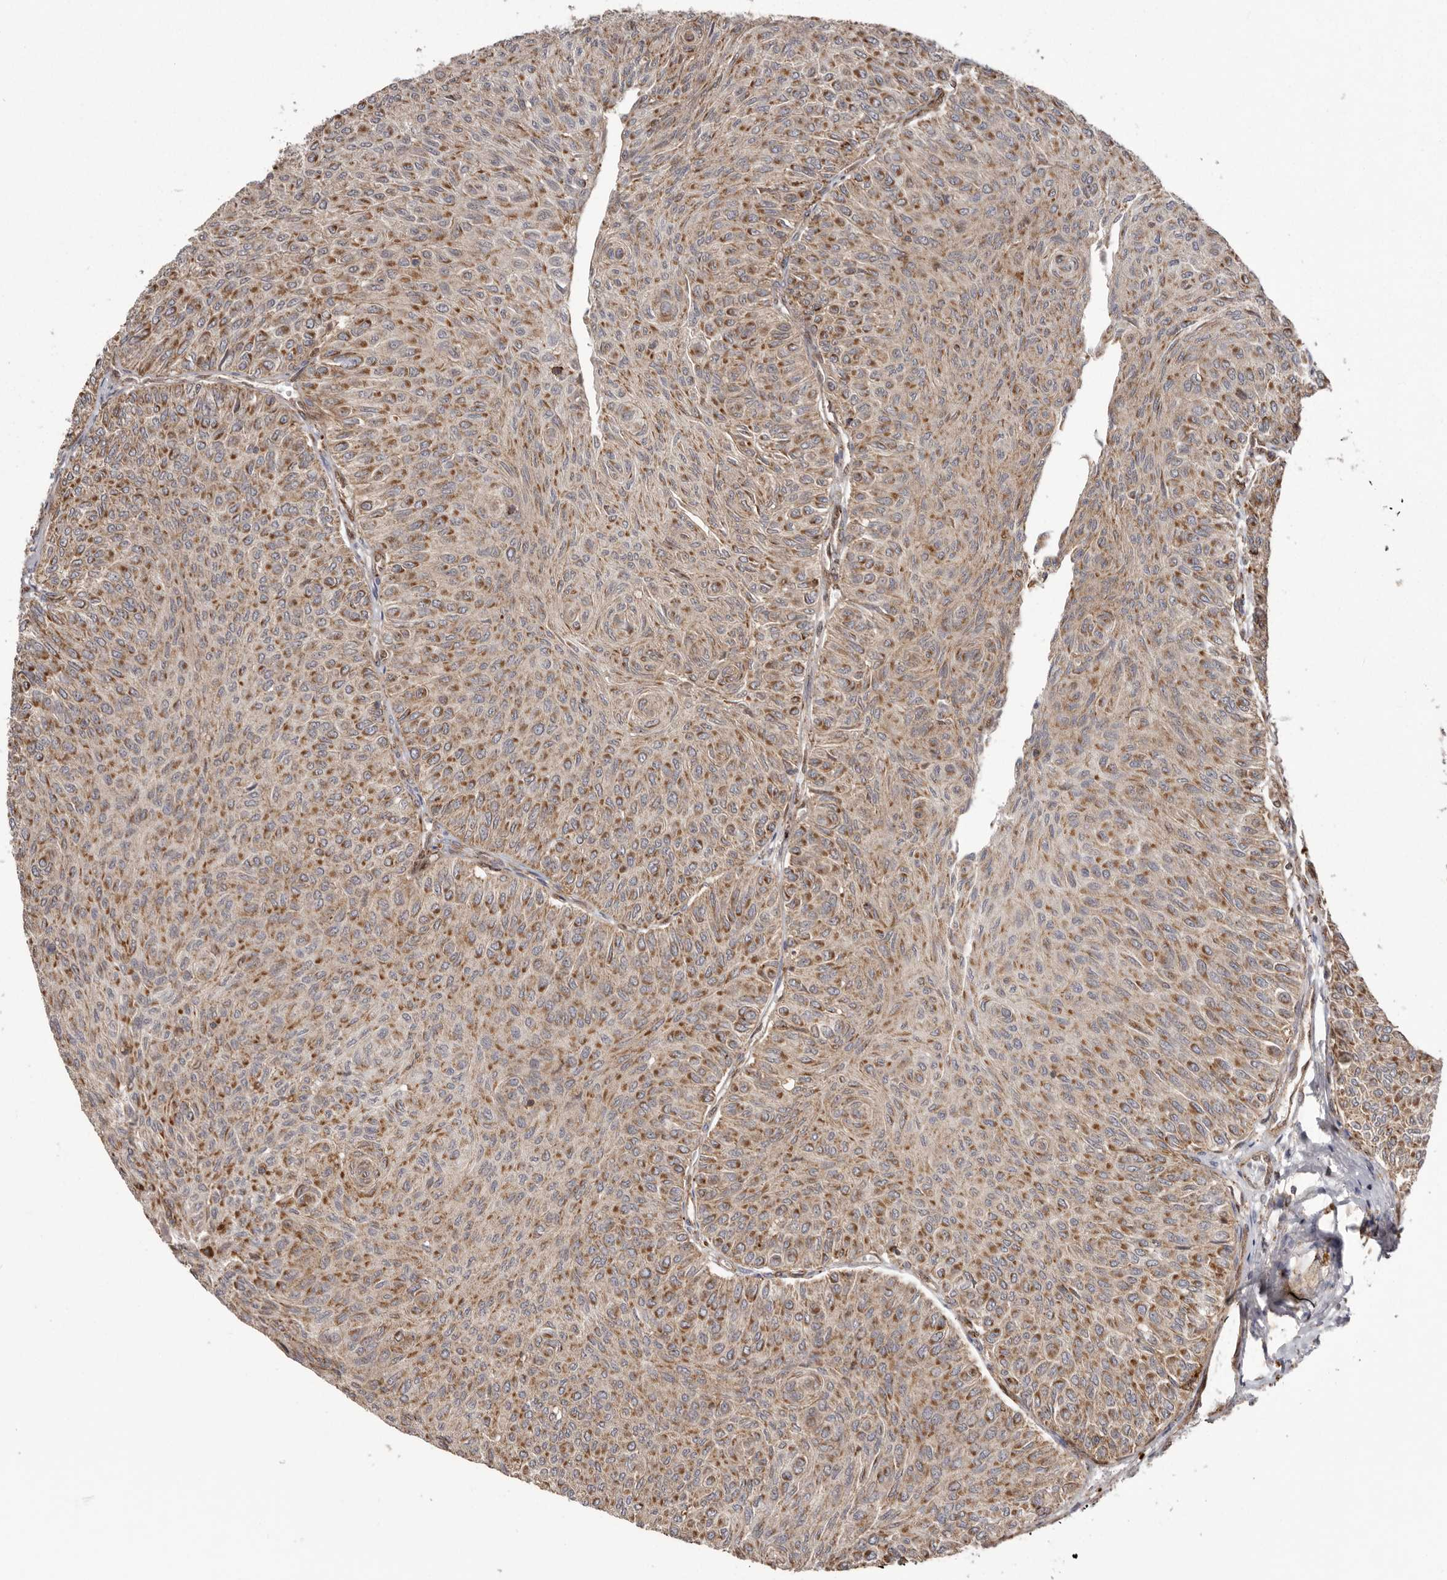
{"staining": {"intensity": "moderate", "quantity": ">75%", "location": "cytoplasmic/membranous"}, "tissue": "urothelial cancer", "cell_type": "Tumor cells", "image_type": "cancer", "snomed": [{"axis": "morphology", "description": "Urothelial carcinoma, Low grade"}, {"axis": "topography", "description": "Urinary bladder"}], "caption": "An IHC image of tumor tissue is shown. Protein staining in brown highlights moderate cytoplasmic/membranous positivity in urothelial cancer within tumor cells.", "gene": "NUP43", "patient": {"sex": "male", "age": 78}}